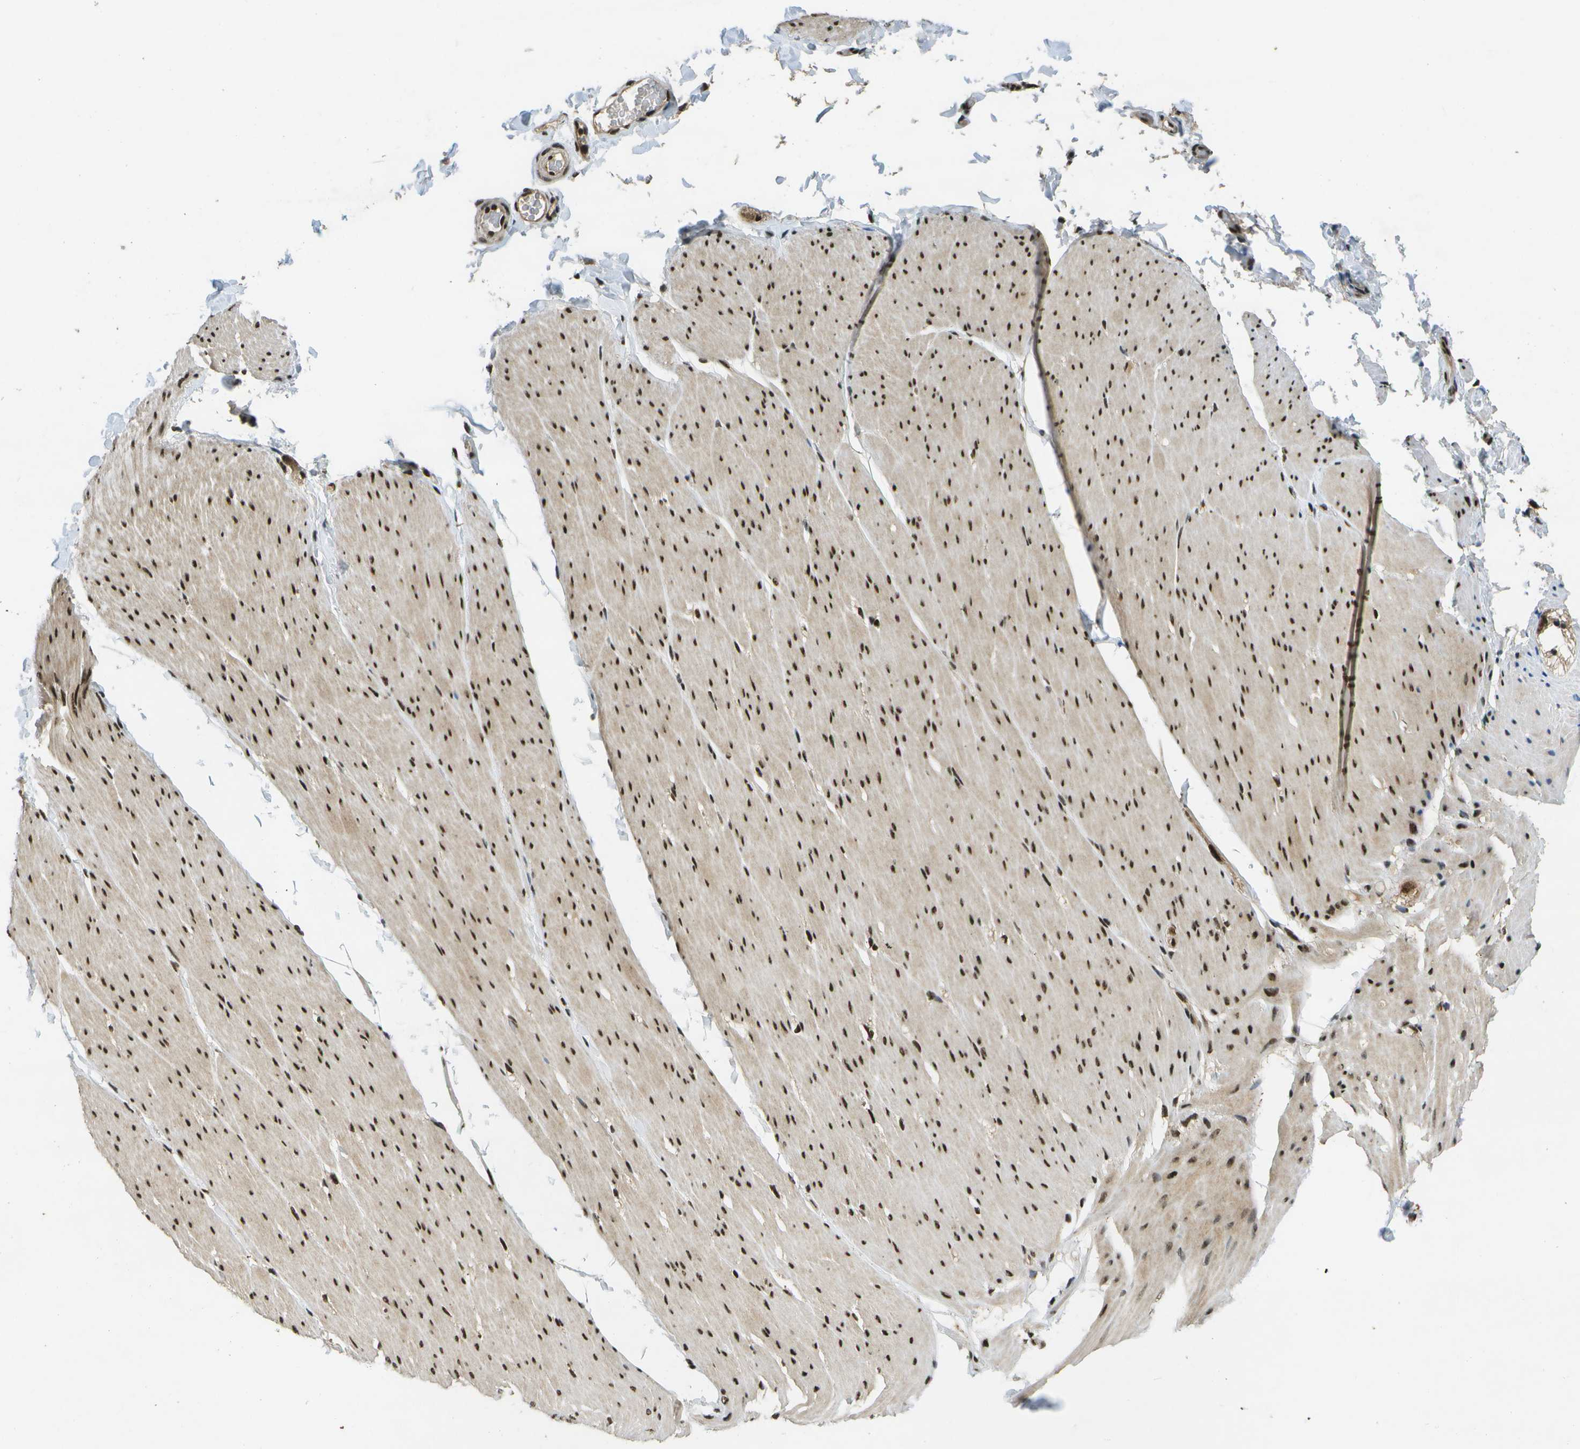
{"staining": {"intensity": "strong", "quantity": ">75%", "location": "nuclear"}, "tissue": "smooth muscle", "cell_type": "Smooth muscle cells", "image_type": "normal", "snomed": [{"axis": "morphology", "description": "Normal tissue, NOS"}, {"axis": "topography", "description": "Smooth muscle"}, {"axis": "topography", "description": "Colon"}], "caption": "Strong nuclear staining for a protein is present in about >75% of smooth muscle cells of normal smooth muscle using IHC.", "gene": "GANC", "patient": {"sex": "male", "age": 67}}